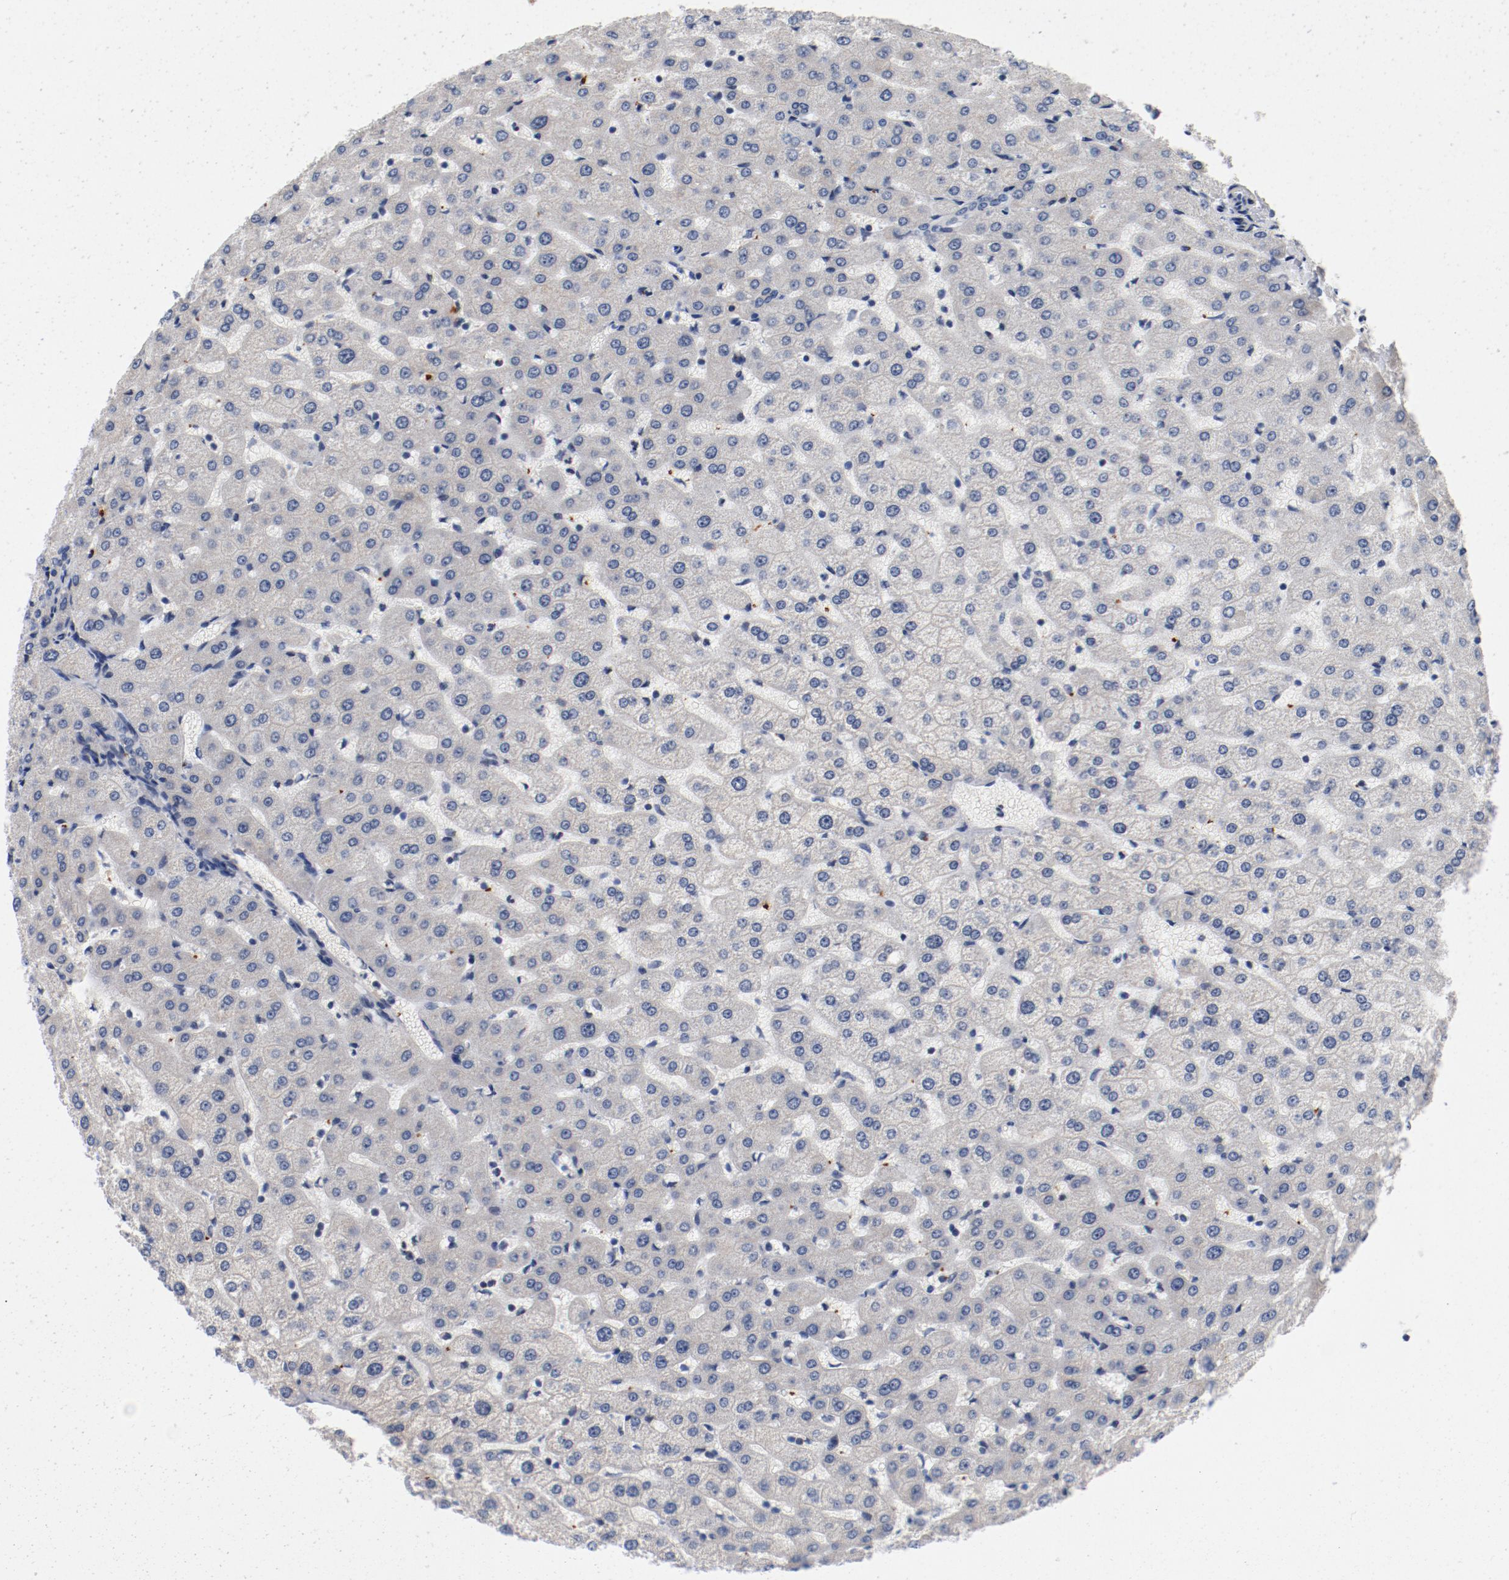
{"staining": {"intensity": "weak", "quantity": "<25%", "location": "cytoplasmic/membranous"}, "tissue": "liver", "cell_type": "Hepatocytes", "image_type": "normal", "snomed": [{"axis": "morphology", "description": "Normal tissue, NOS"}, {"axis": "morphology", "description": "Fibrosis, NOS"}, {"axis": "topography", "description": "Liver"}], "caption": "DAB immunohistochemical staining of unremarkable human liver exhibits no significant expression in hepatocytes.", "gene": "PIM1", "patient": {"sex": "female", "age": 29}}